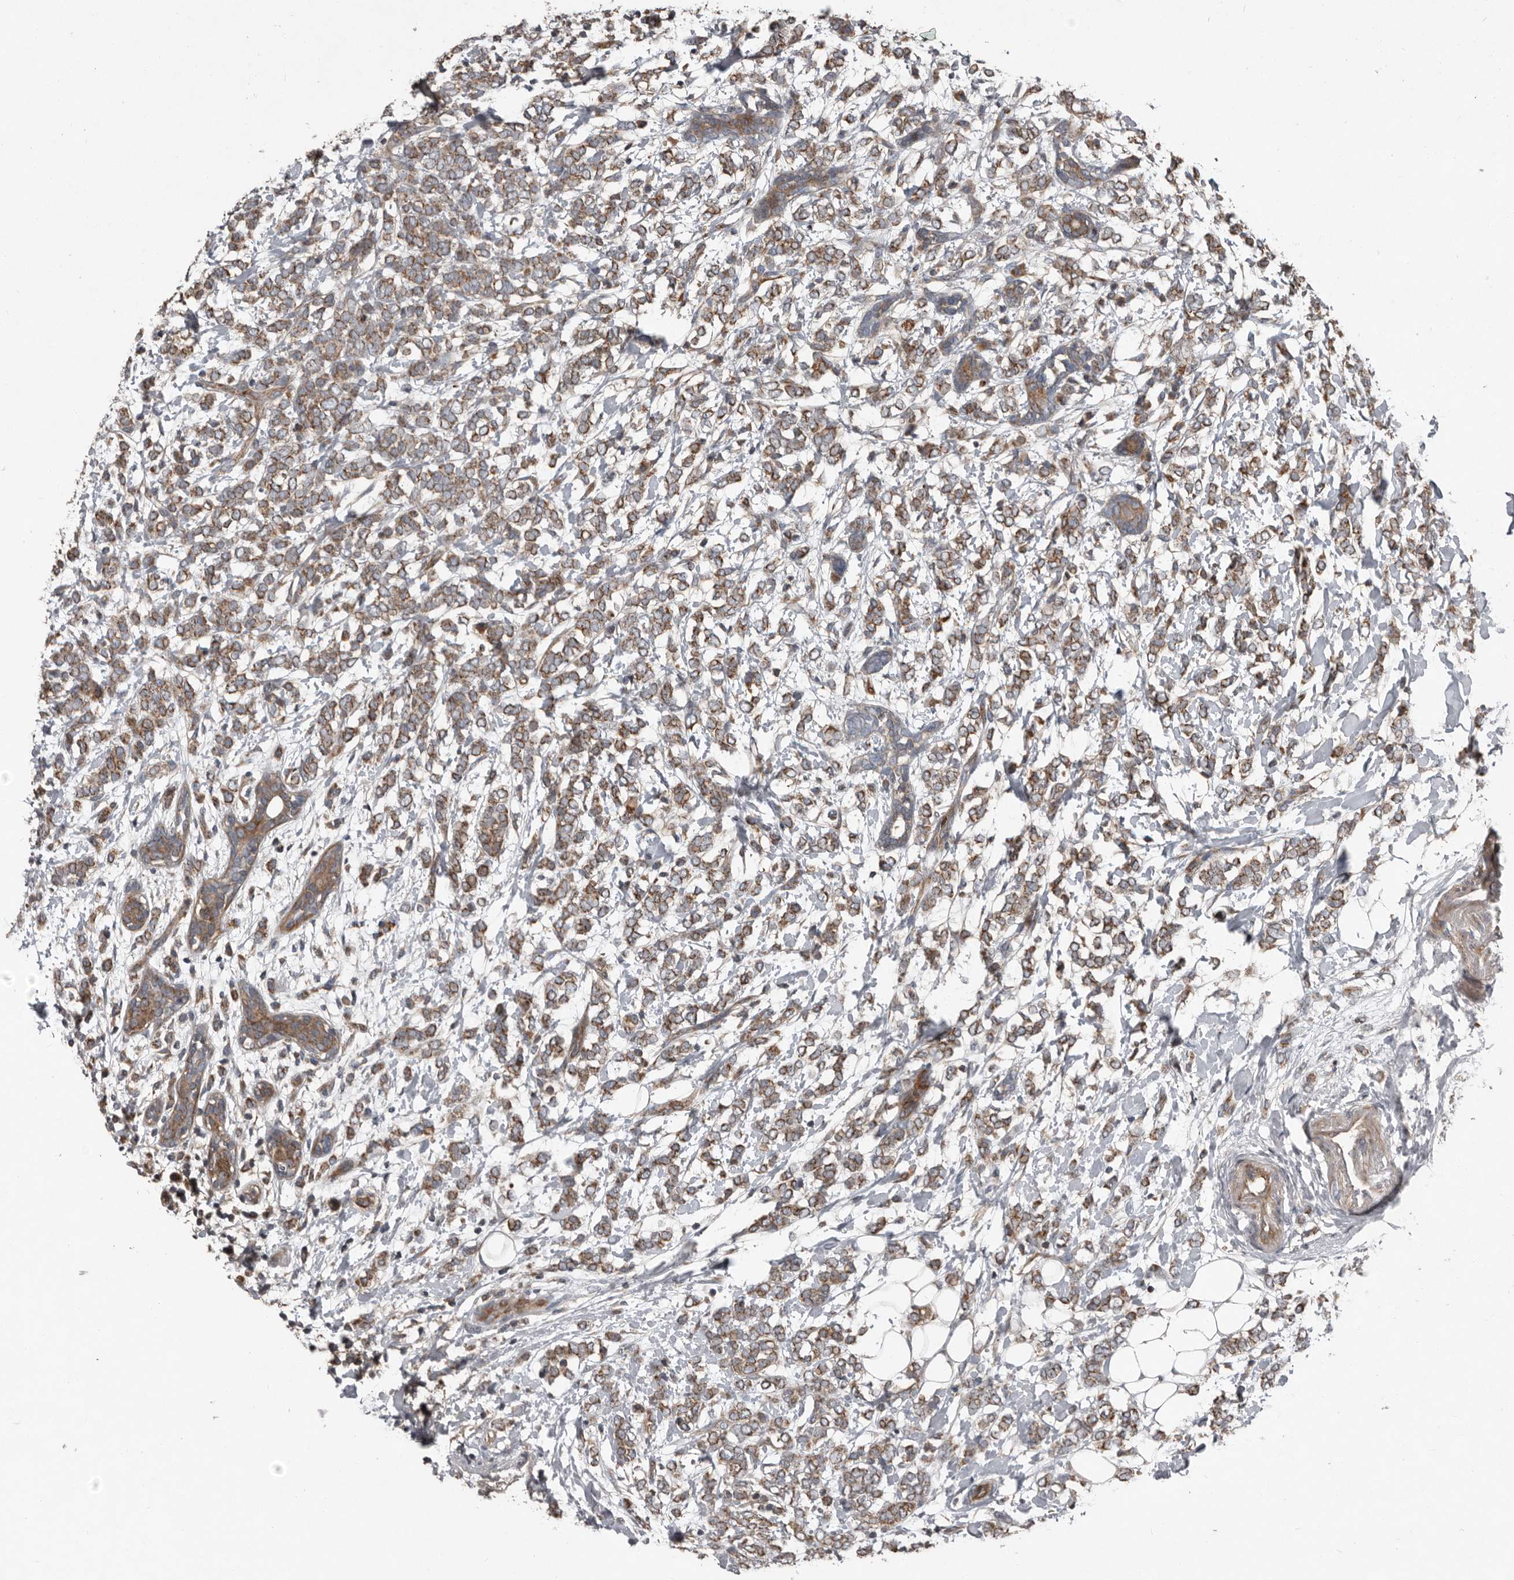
{"staining": {"intensity": "moderate", "quantity": ">75%", "location": "cytoplasmic/membranous"}, "tissue": "breast cancer", "cell_type": "Tumor cells", "image_type": "cancer", "snomed": [{"axis": "morphology", "description": "Normal tissue, NOS"}, {"axis": "morphology", "description": "Lobular carcinoma"}, {"axis": "topography", "description": "Breast"}], "caption": "An image of human breast lobular carcinoma stained for a protein displays moderate cytoplasmic/membranous brown staining in tumor cells.", "gene": "FBXO31", "patient": {"sex": "female", "age": 47}}